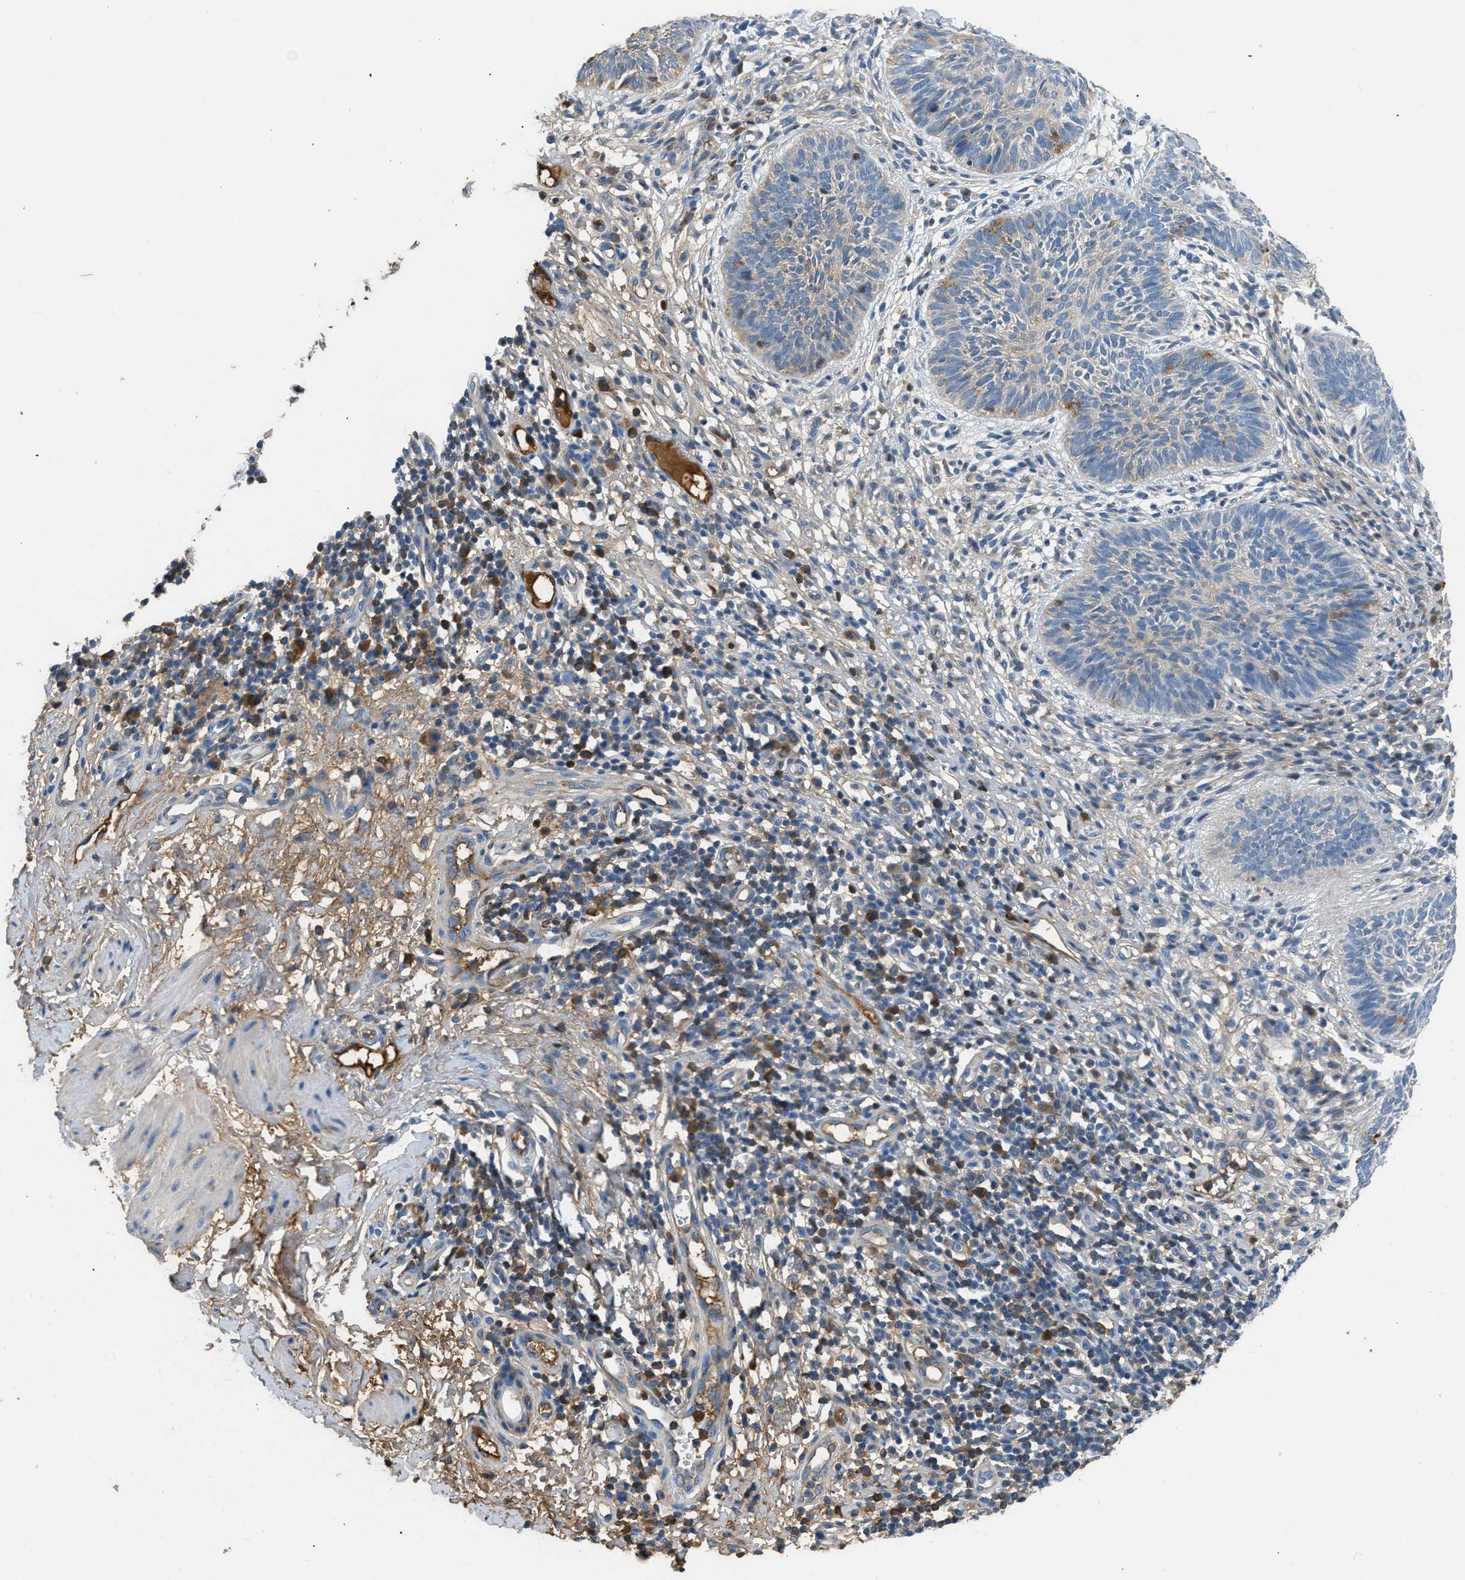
{"staining": {"intensity": "negative", "quantity": "none", "location": "none"}, "tissue": "skin cancer", "cell_type": "Tumor cells", "image_type": "cancer", "snomed": [{"axis": "morphology", "description": "Basal cell carcinoma"}, {"axis": "topography", "description": "Skin"}], "caption": "High magnification brightfield microscopy of basal cell carcinoma (skin) stained with DAB (3,3'-diaminobenzidine) (brown) and counterstained with hematoxylin (blue): tumor cells show no significant expression.", "gene": "STC1", "patient": {"sex": "male", "age": 60}}